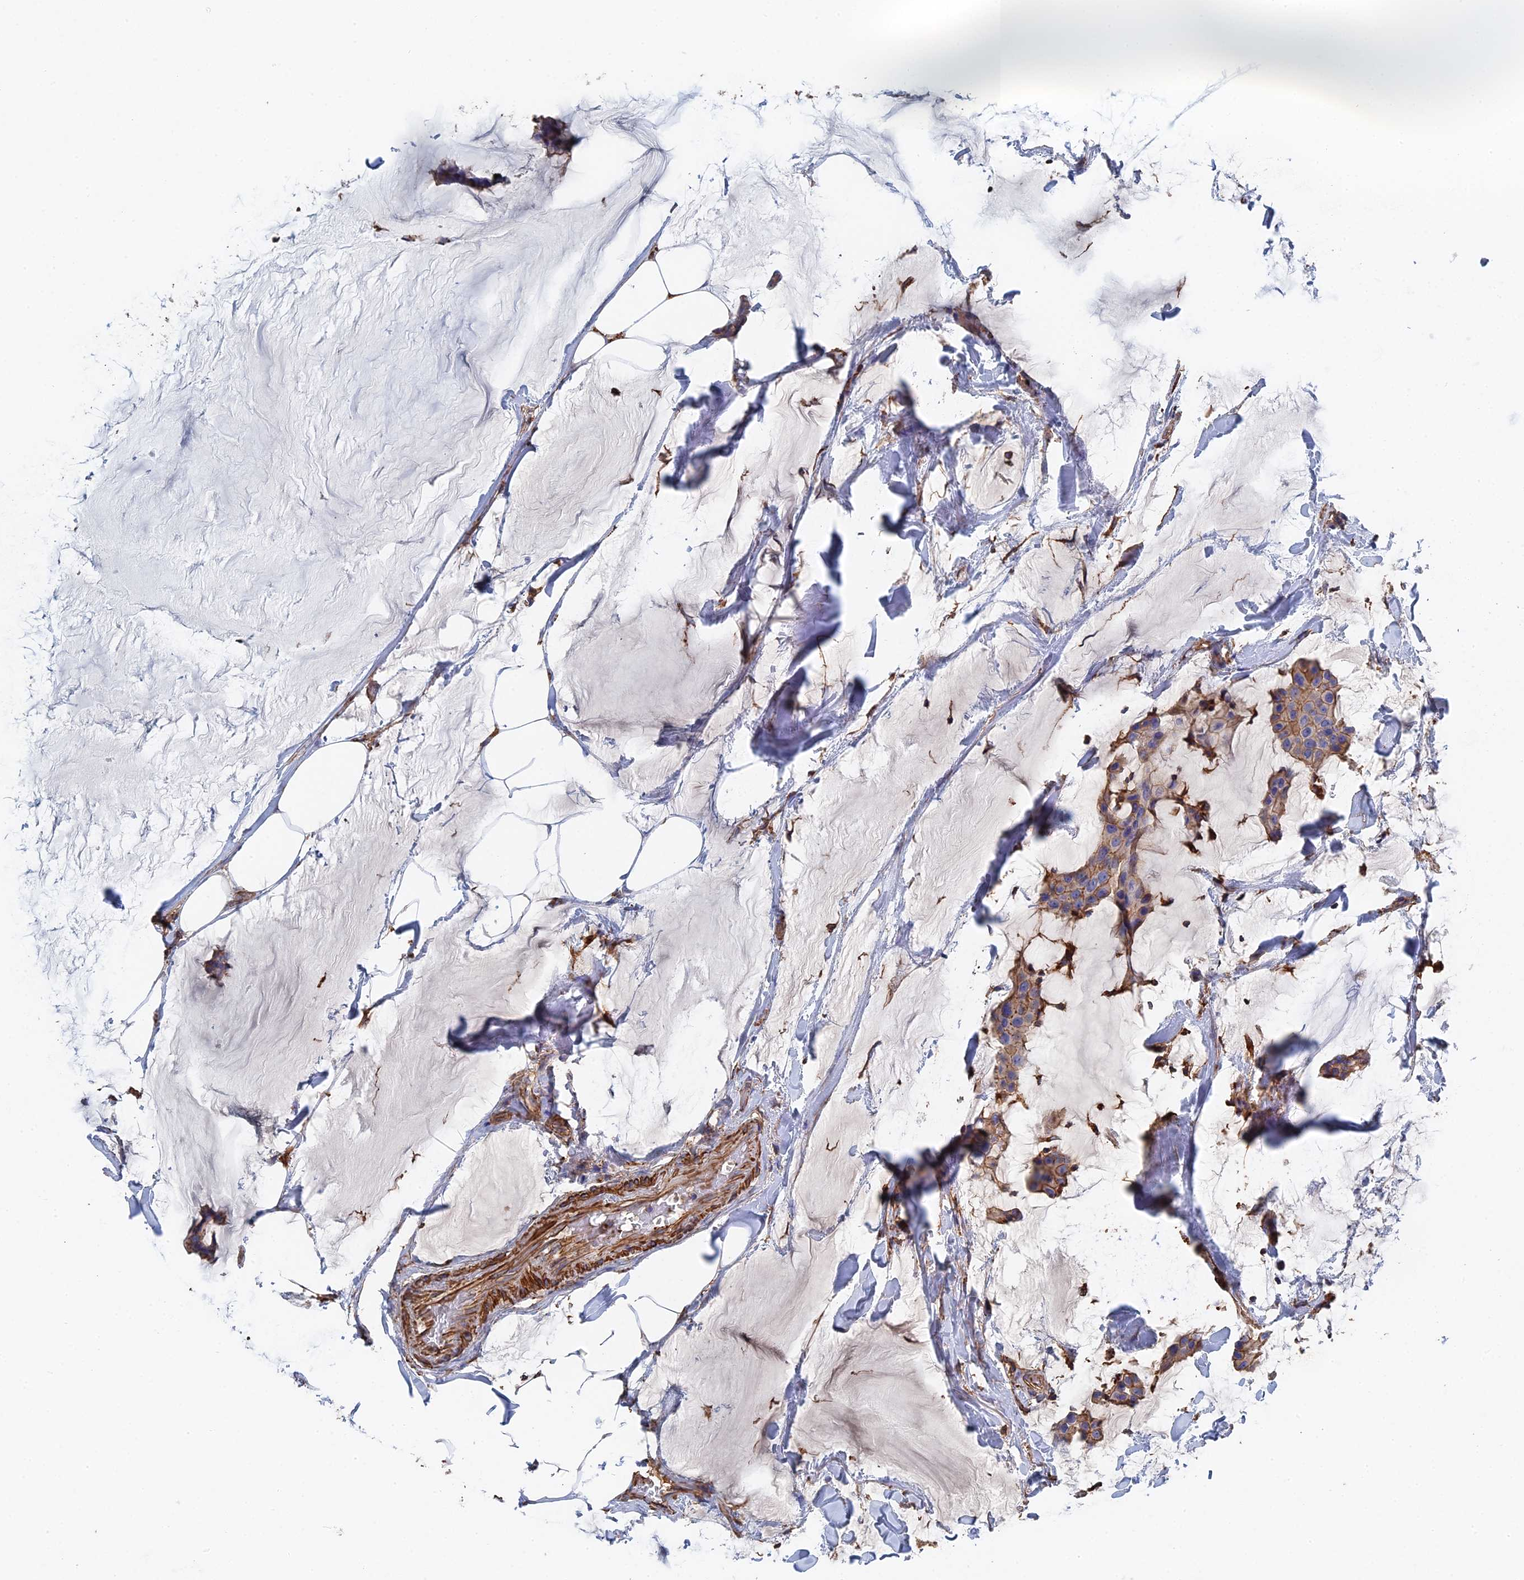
{"staining": {"intensity": "moderate", "quantity": "<25%", "location": "cytoplasmic/membranous"}, "tissue": "breast cancer", "cell_type": "Tumor cells", "image_type": "cancer", "snomed": [{"axis": "morphology", "description": "Duct carcinoma"}, {"axis": "topography", "description": "Breast"}], "caption": "Human breast cancer stained with a brown dye demonstrates moderate cytoplasmic/membranous positive expression in approximately <25% of tumor cells.", "gene": "STRA6", "patient": {"sex": "female", "age": 93}}